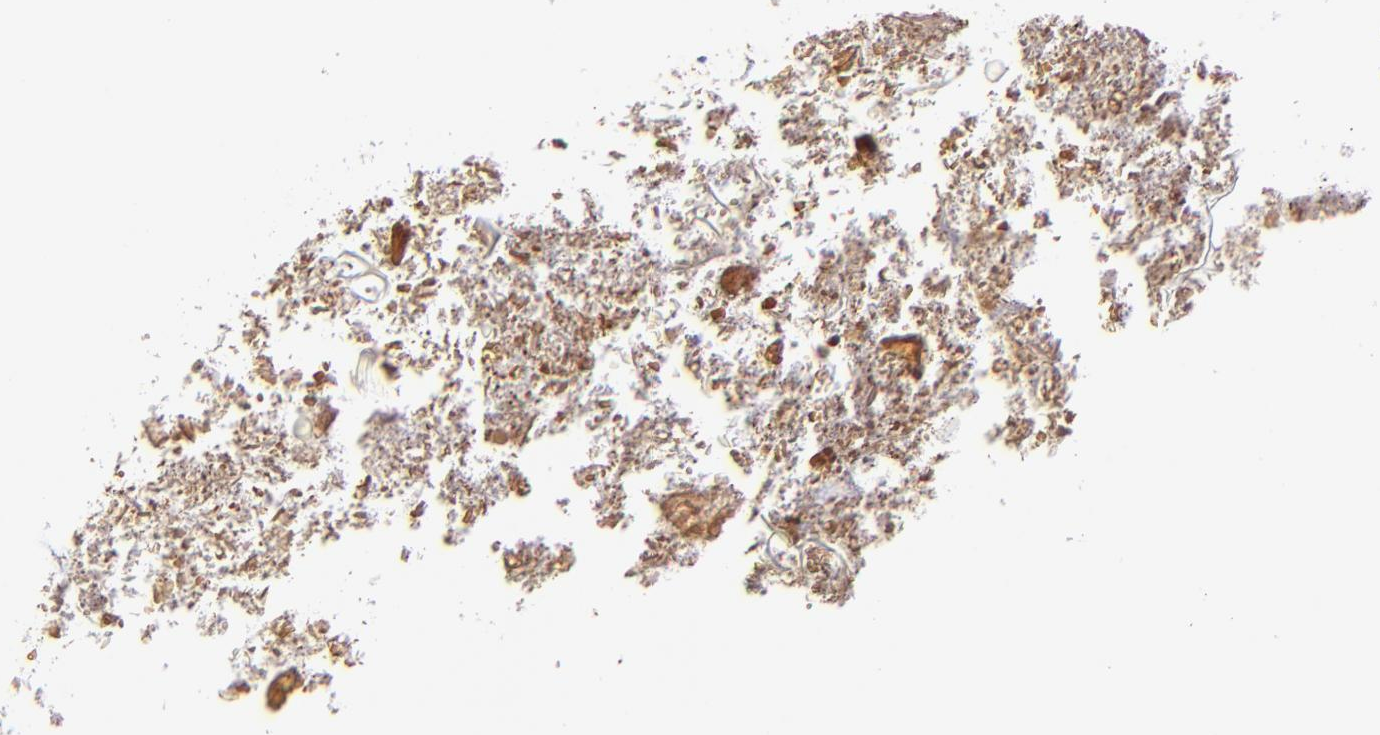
{"staining": {"intensity": "moderate", "quantity": ">75%", "location": "cytoplasmic/membranous"}, "tissue": "appendix", "cell_type": "Glandular cells", "image_type": "normal", "snomed": [{"axis": "morphology", "description": "Normal tissue, NOS"}, {"axis": "topography", "description": "Appendix"}], "caption": "This micrograph demonstrates immunohistochemistry (IHC) staining of benign human appendix, with medium moderate cytoplasmic/membranous positivity in approximately >75% of glandular cells.", "gene": "ATP5F1D", "patient": {"sex": "female", "age": 10}}